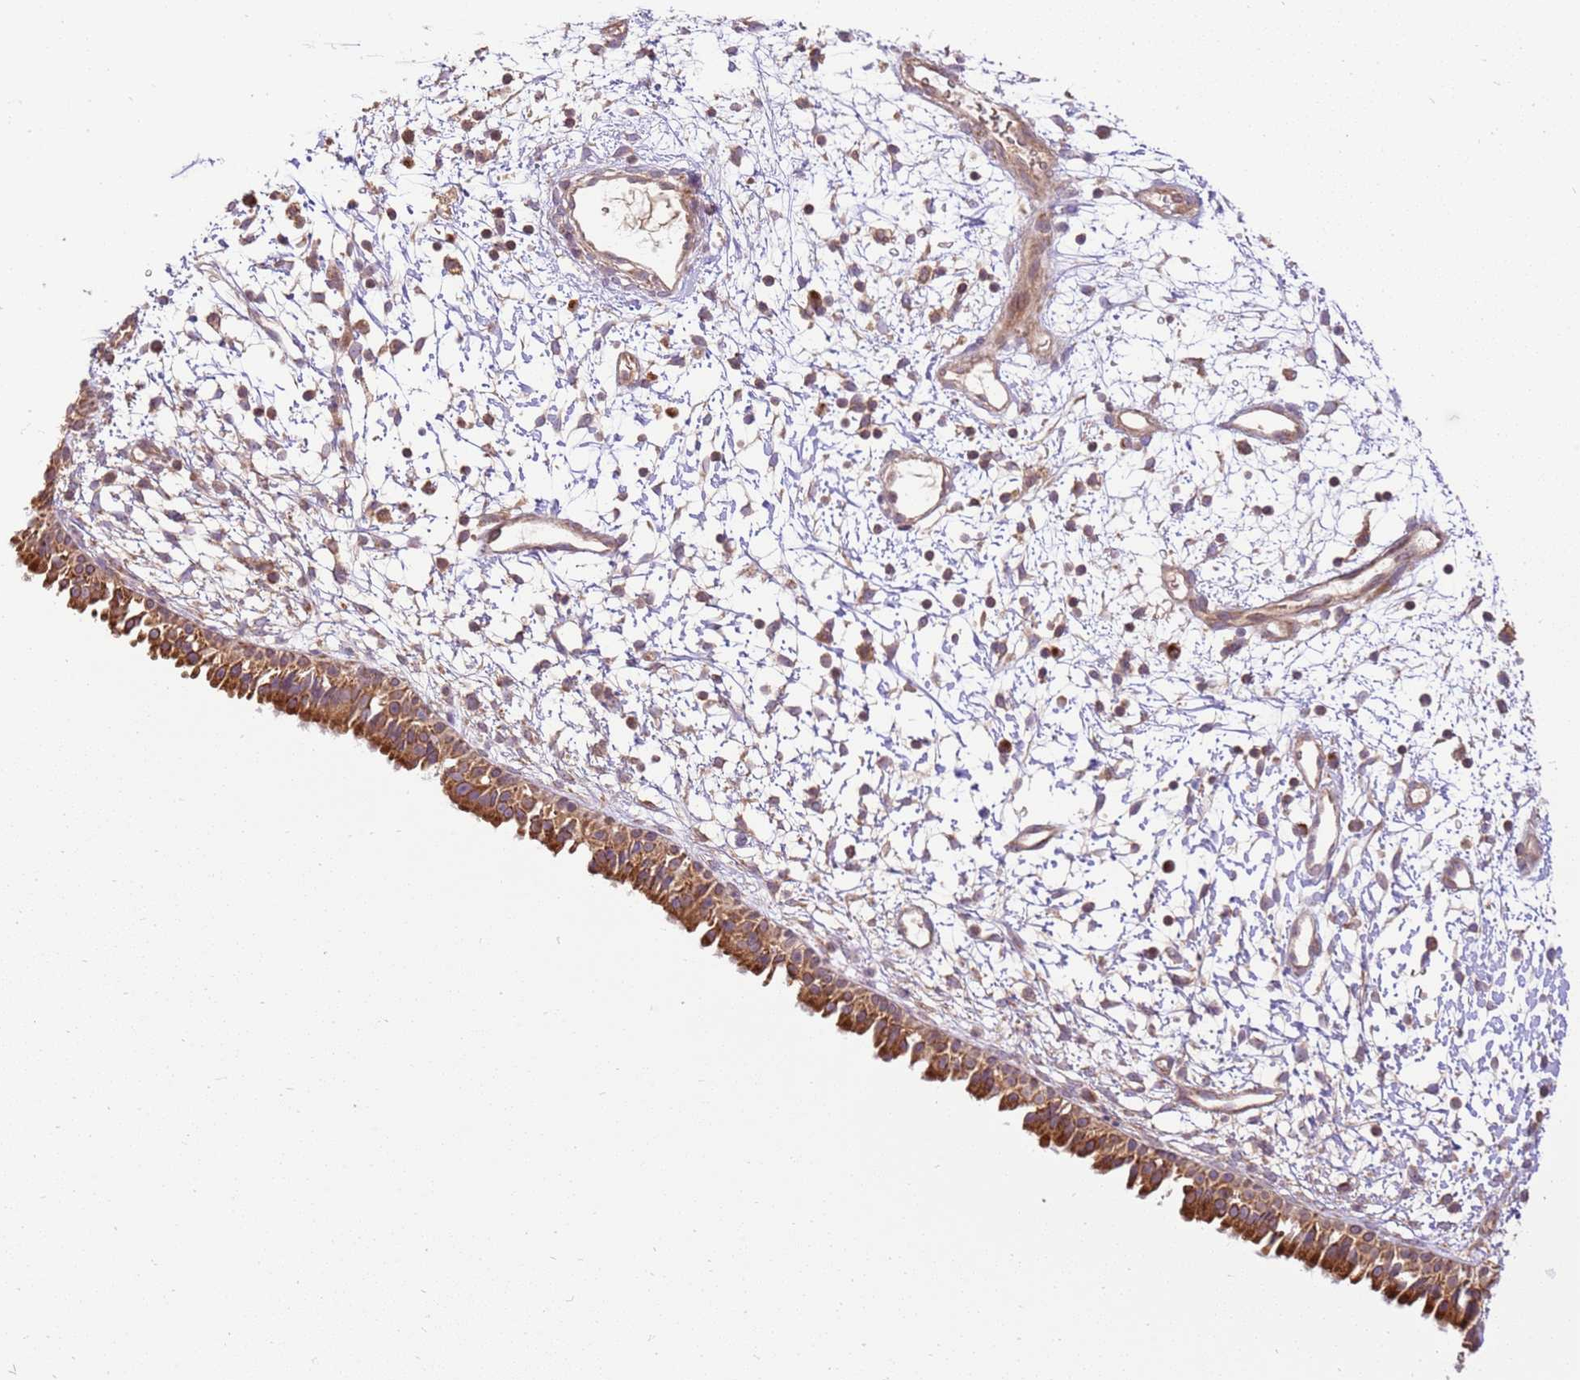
{"staining": {"intensity": "strong", "quantity": ">75%", "location": "cytoplasmic/membranous"}, "tissue": "nasopharynx", "cell_type": "Respiratory epithelial cells", "image_type": "normal", "snomed": [{"axis": "morphology", "description": "Normal tissue, NOS"}, {"axis": "topography", "description": "Nasopharynx"}], "caption": "Immunohistochemical staining of unremarkable nasopharynx shows high levels of strong cytoplasmic/membranous positivity in approximately >75% of respiratory epithelial cells. (Stains: DAB (3,3'-diaminobenzidine) in brown, nuclei in blue, Microscopy: brightfield microscopy at high magnification).", "gene": "SPATA2L", "patient": {"sex": "male", "age": 22}}